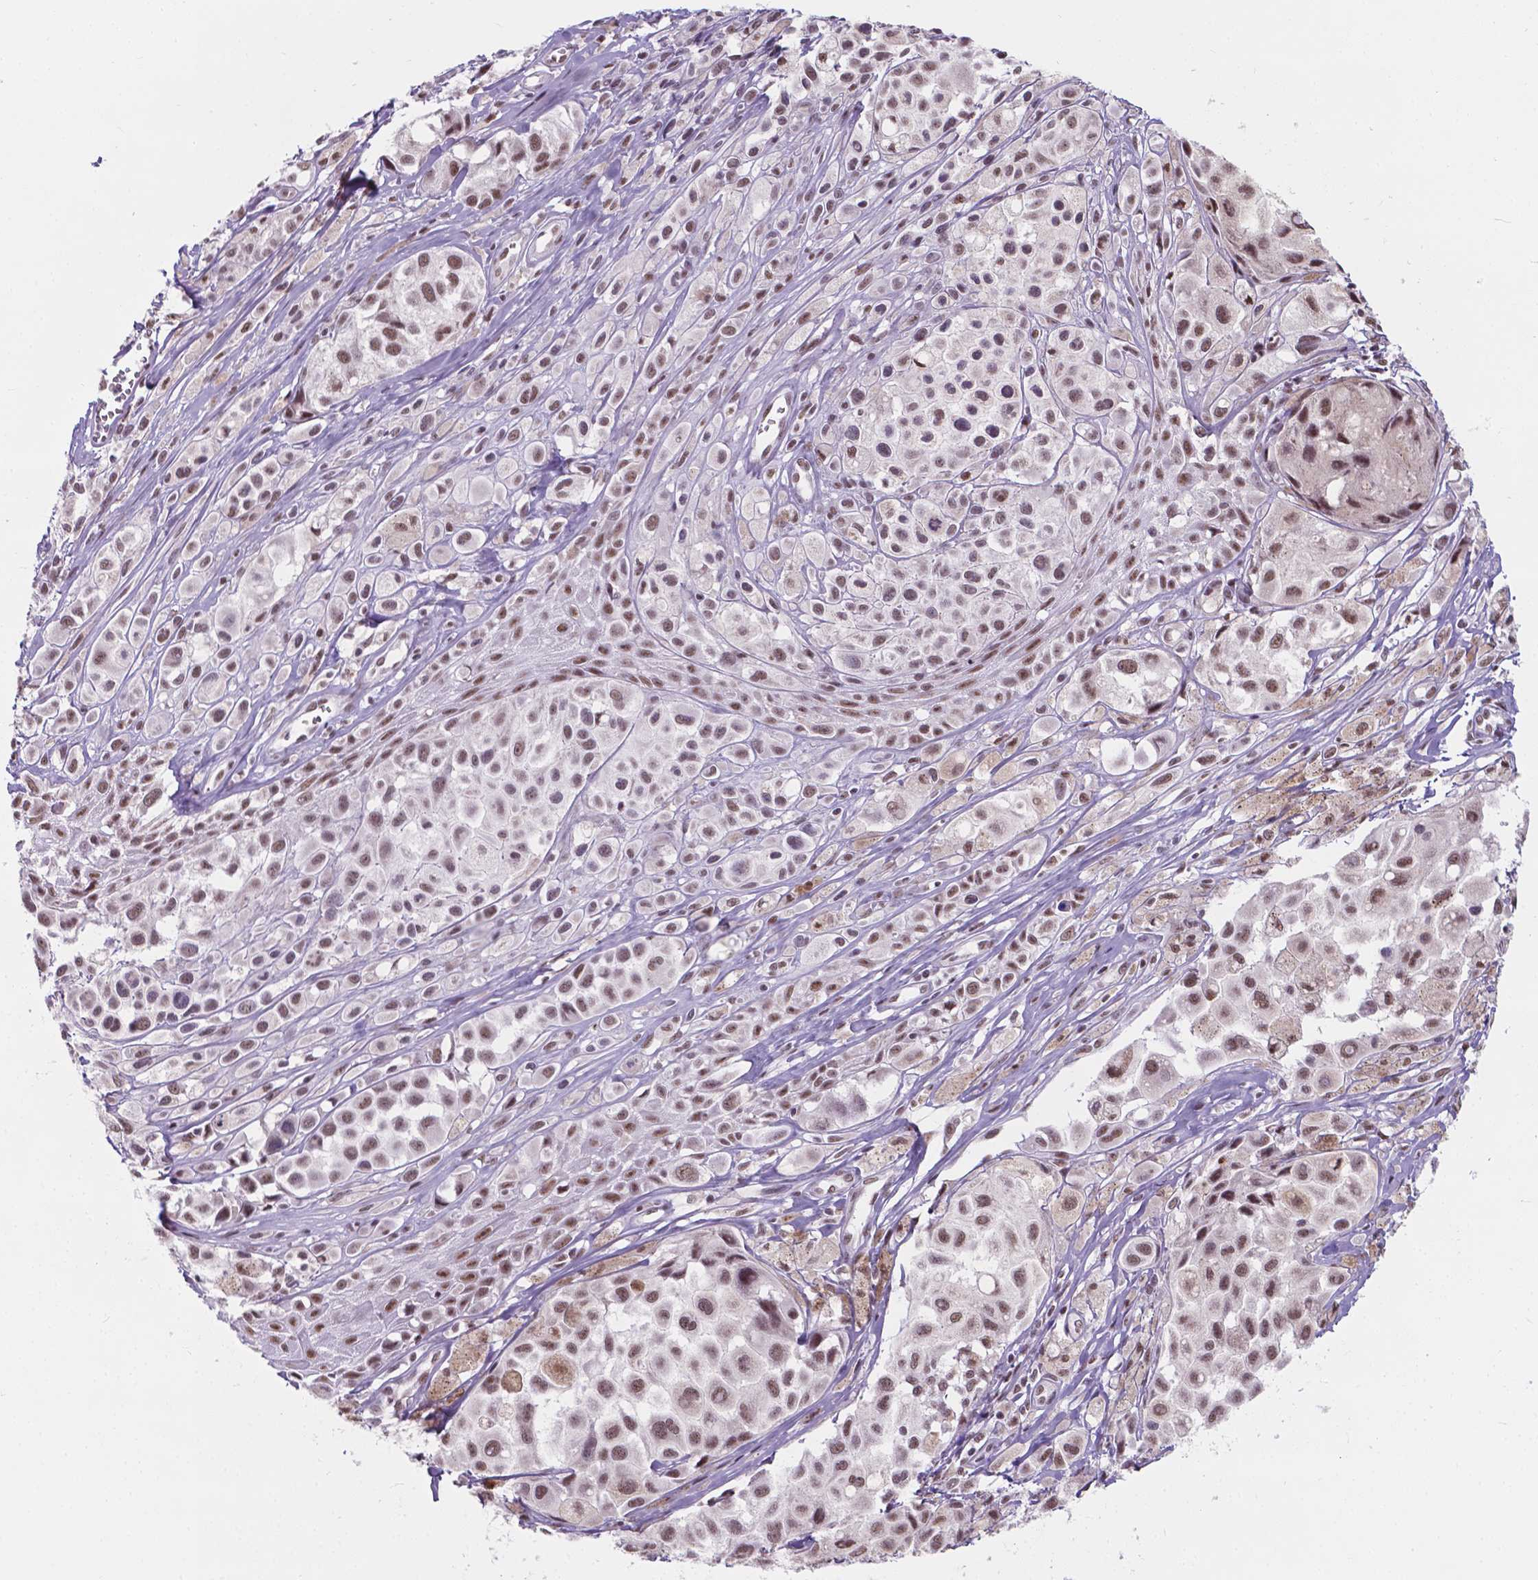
{"staining": {"intensity": "moderate", "quantity": ">75%", "location": "nuclear"}, "tissue": "melanoma", "cell_type": "Tumor cells", "image_type": "cancer", "snomed": [{"axis": "morphology", "description": "Malignant melanoma, NOS"}, {"axis": "topography", "description": "Skin"}], "caption": "Human melanoma stained with a brown dye reveals moderate nuclear positive staining in about >75% of tumor cells.", "gene": "BCAS2", "patient": {"sex": "male", "age": 77}}